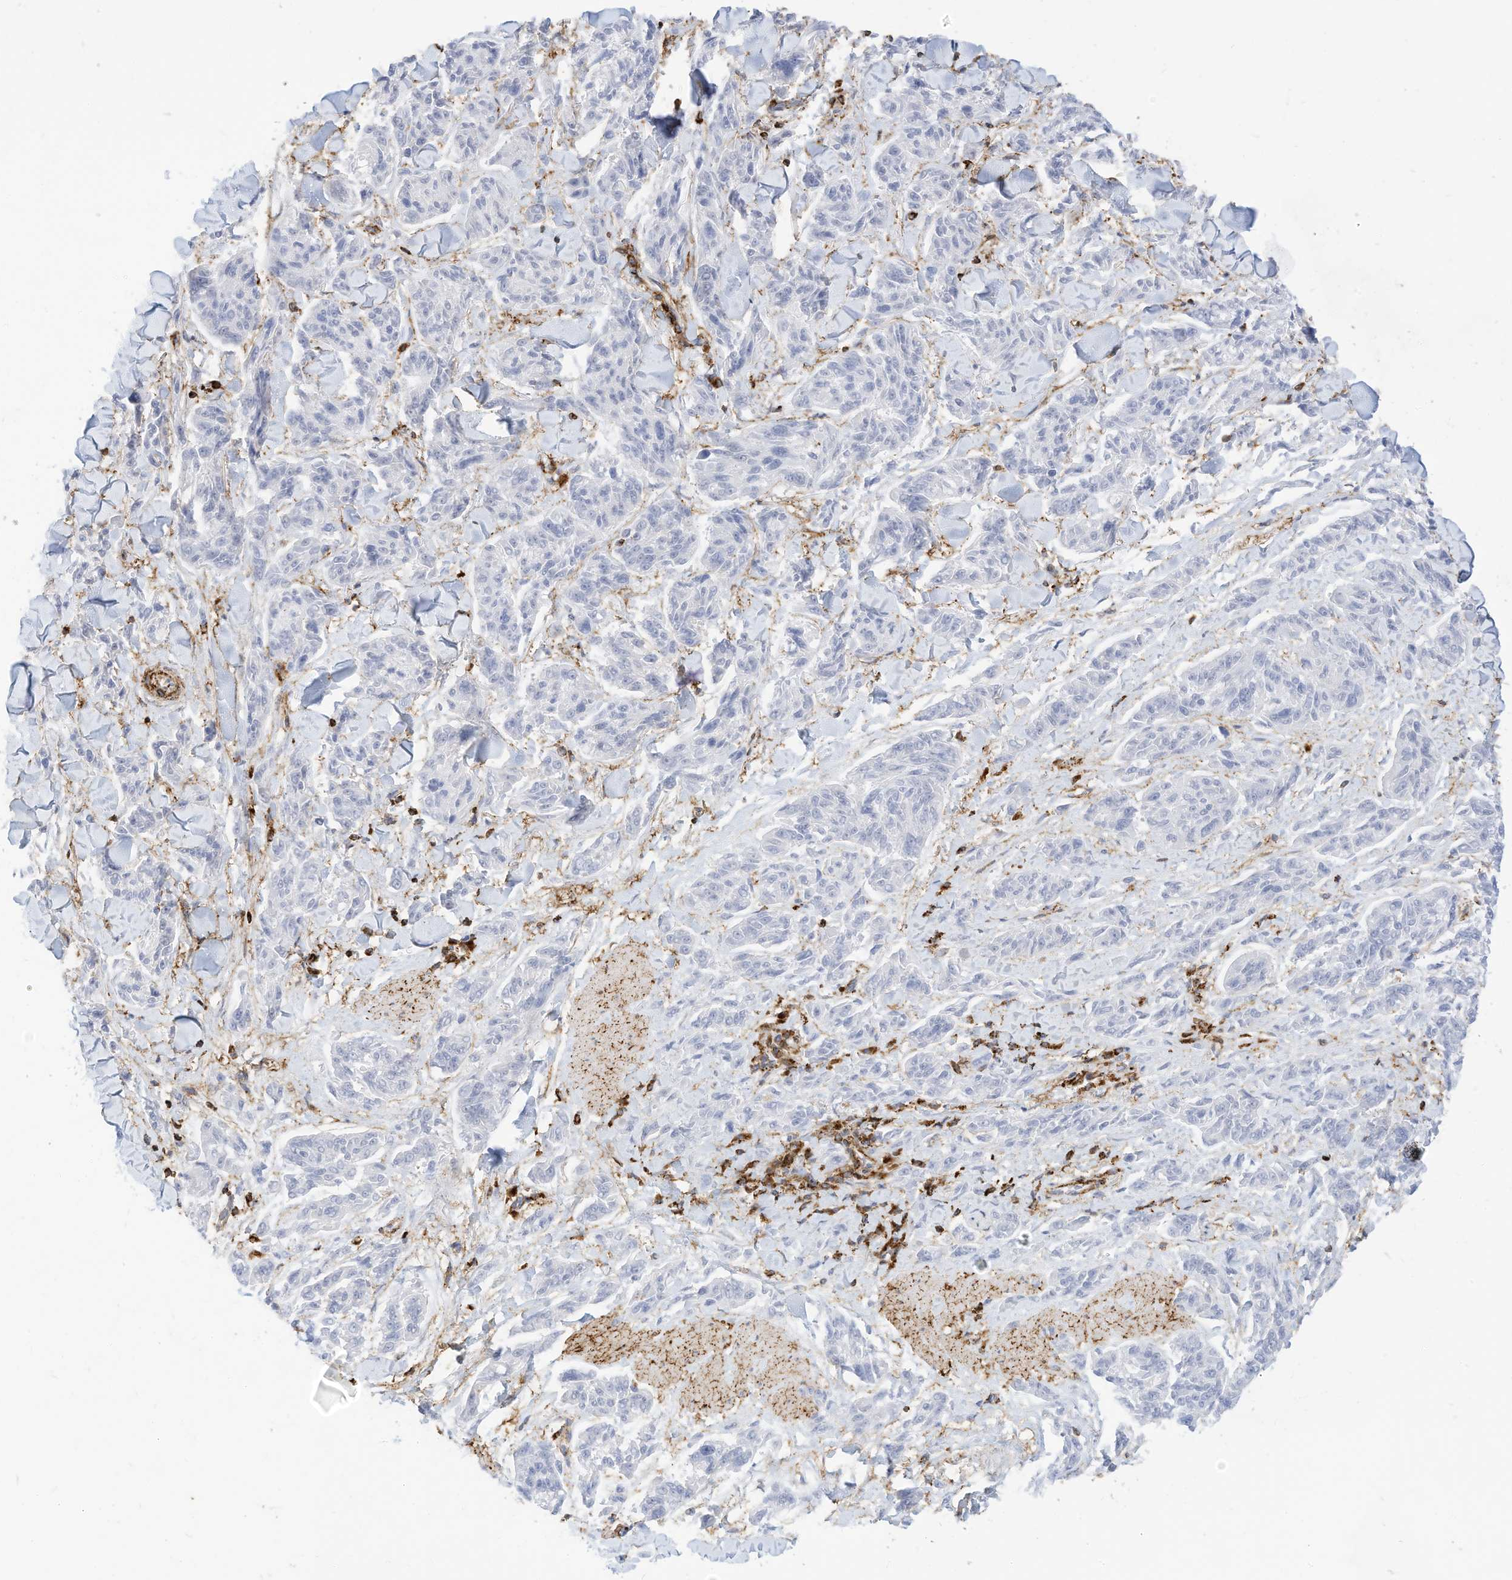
{"staining": {"intensity": "negative", "quantity": "none", "location": "none"}, "tissue": "melanoma", "cell_type": "Tumor cells", "image_type": "cancer", "snomed": [{"axis": "morphology", "description": "Malignant melanoma, NOS"}, {"axis": "topography", "description": "Skin"}], "caption": "Tumor cells show no significant protein positivity in melanoma.", "gene": "TXNDC9", "patient": {"sex": "male", "age": 53}}